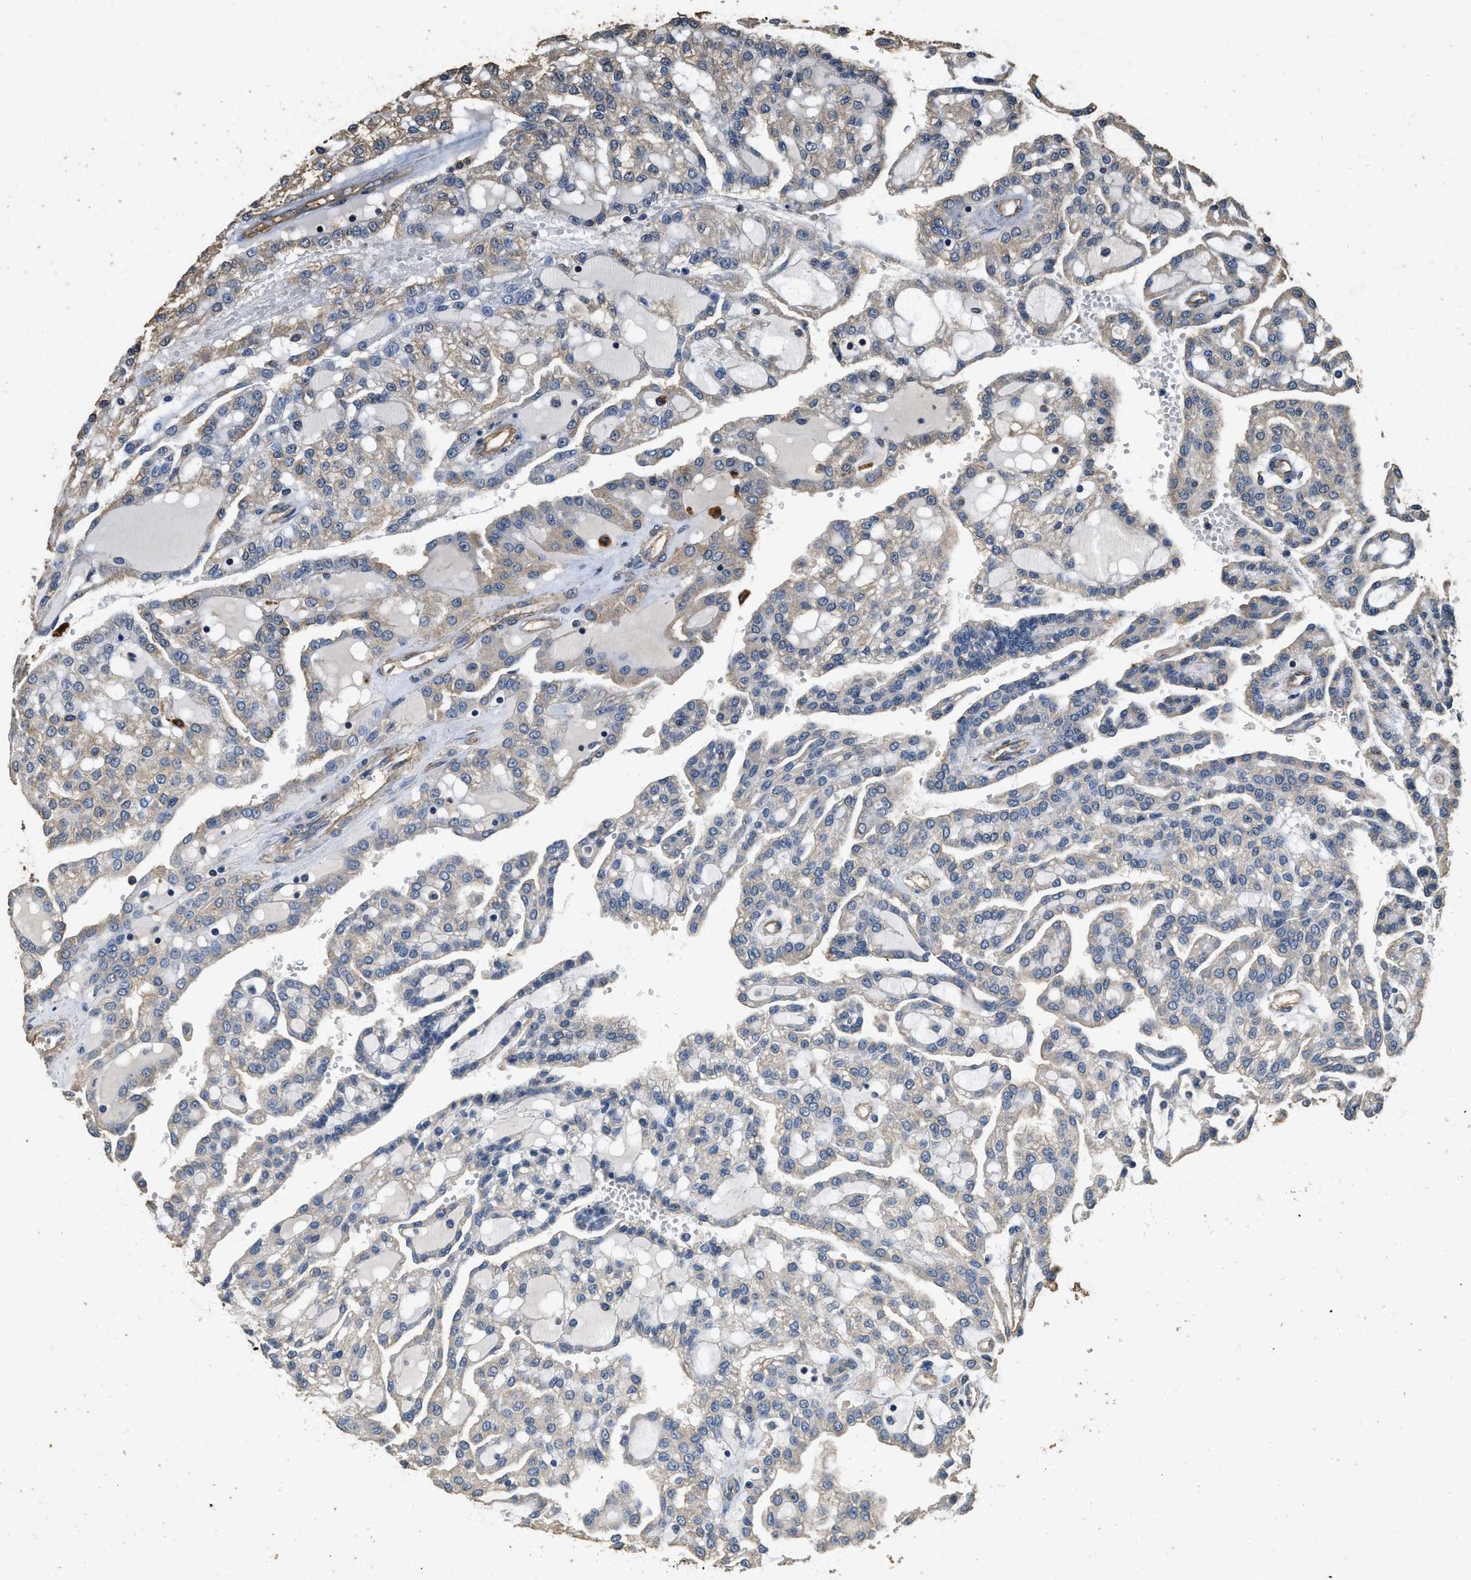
{"staining": {"intensity": "weak", "quantity": "<25%", "location": "cytoplasmic/membranous"}, "tissue": "renal cancer", "cell_type": "Tumor cells", "image_type": "cancer", "snomed": [{"axis": "morphology", "description": "Adenocarcinoma, NOS"}, {"axis": "topography", "description": "Kidney"}], "caption": "This image is of adenocarcinoma (renal) stained with immunohistochemistry to label a protein in brown with the nuclei are counter-stained blue. There is no expression in tumor cells.", "gene": "MIB1", "patient": {"sex": "male", "age": 63}}